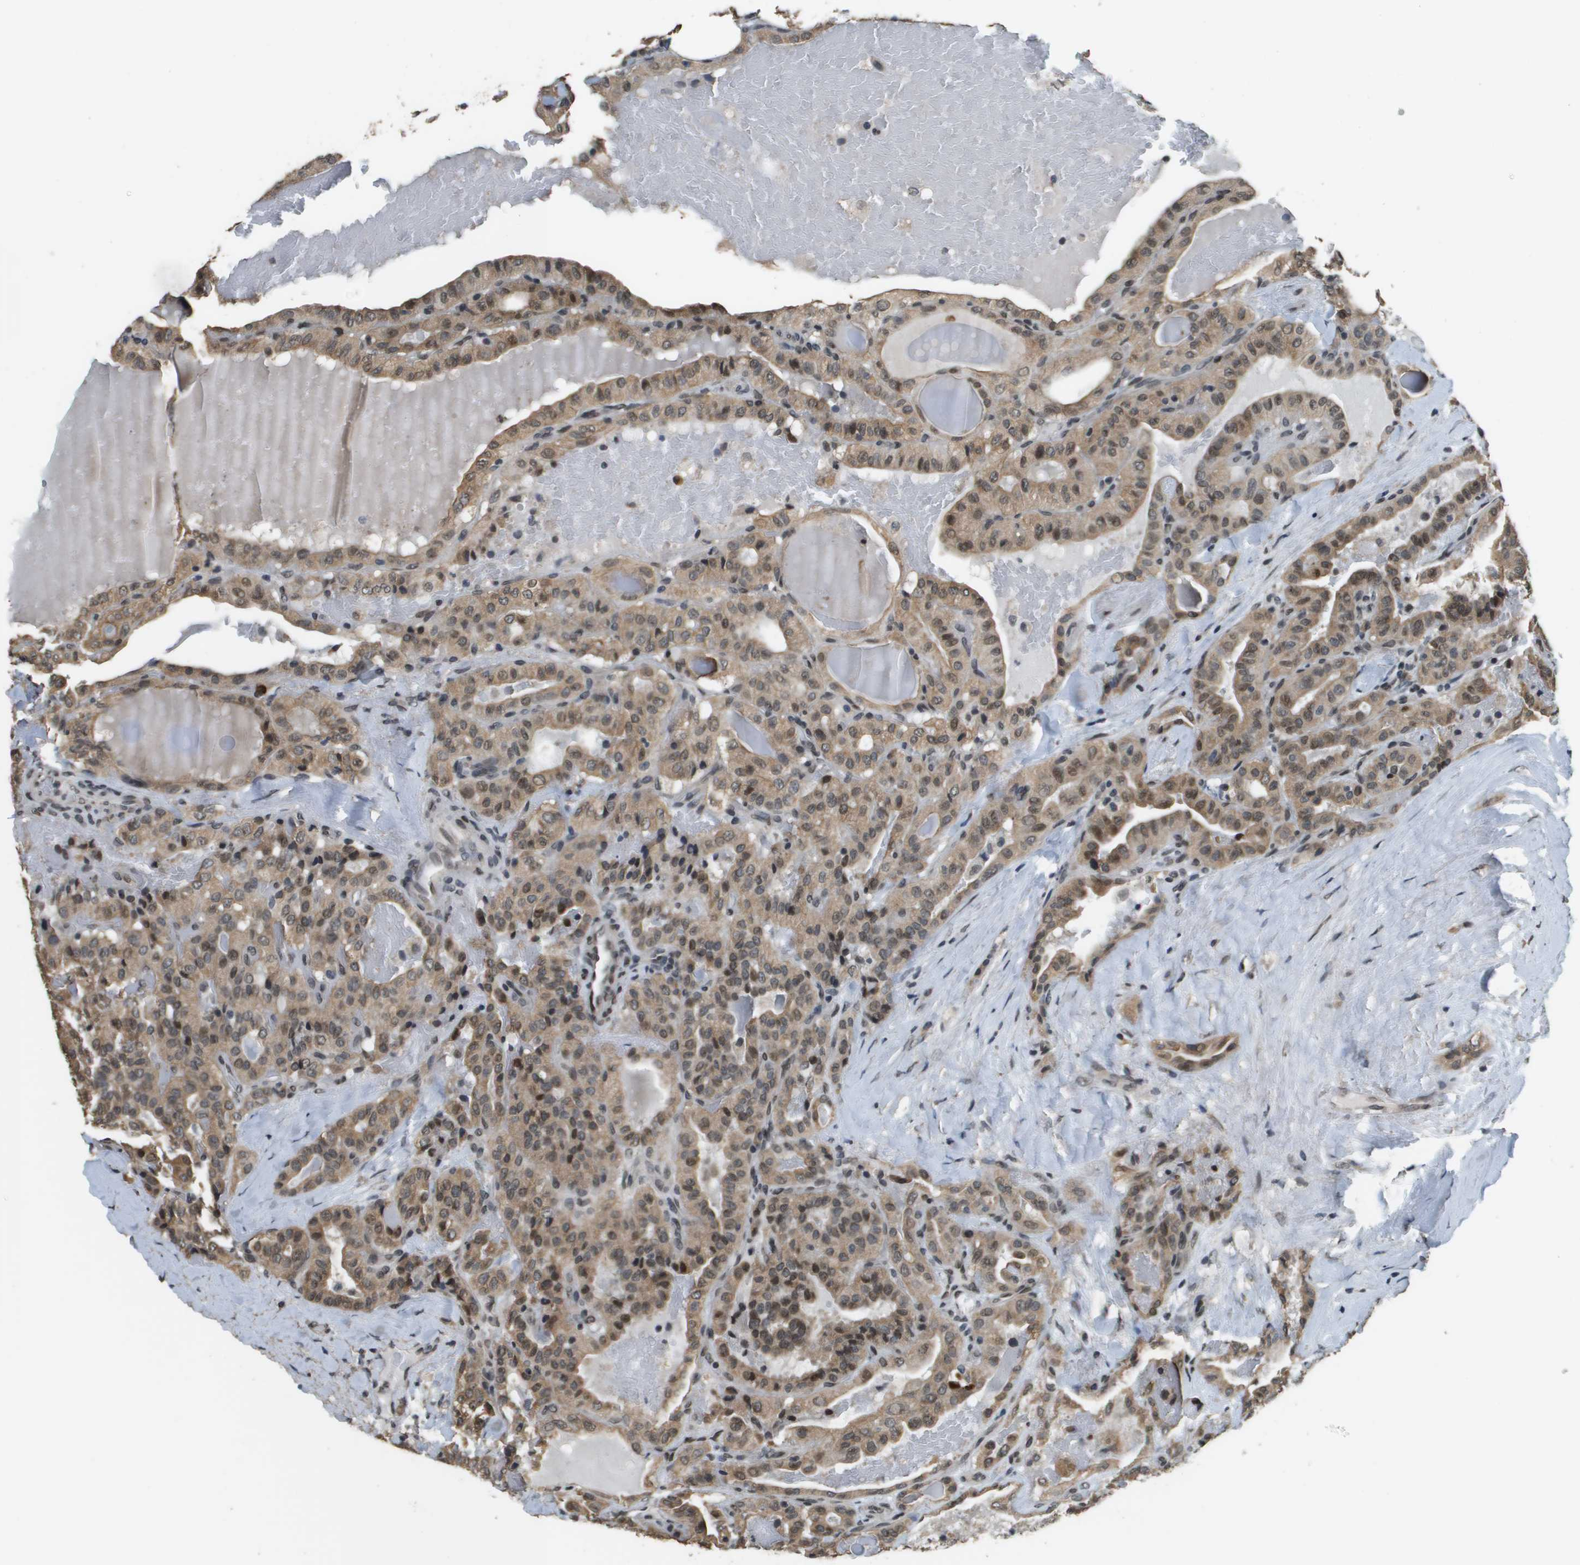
{"staining": {"intensity": "moderate", "quantity": ">75%", "location": "cytoplasmic/membranous,nuclear"}, "tissue": "thyroid cancer", "cell_type": "Tumor cells", "image_type": "cancer", "snomed": [{"axis": "morphology", "description": "Papillary adenocarcinoma, NOS"}, {"axis": "topography", "description": "Thyroid gland"}], "caption": "The immunohistochemical stain labels moderate cytoplasmic/membranous and nuclear positivity in tumor cells of thyroid papillary adenocarcinoma tissue.", "gene": "FANCC", "patient": {"sex": "male", "age": 77}}